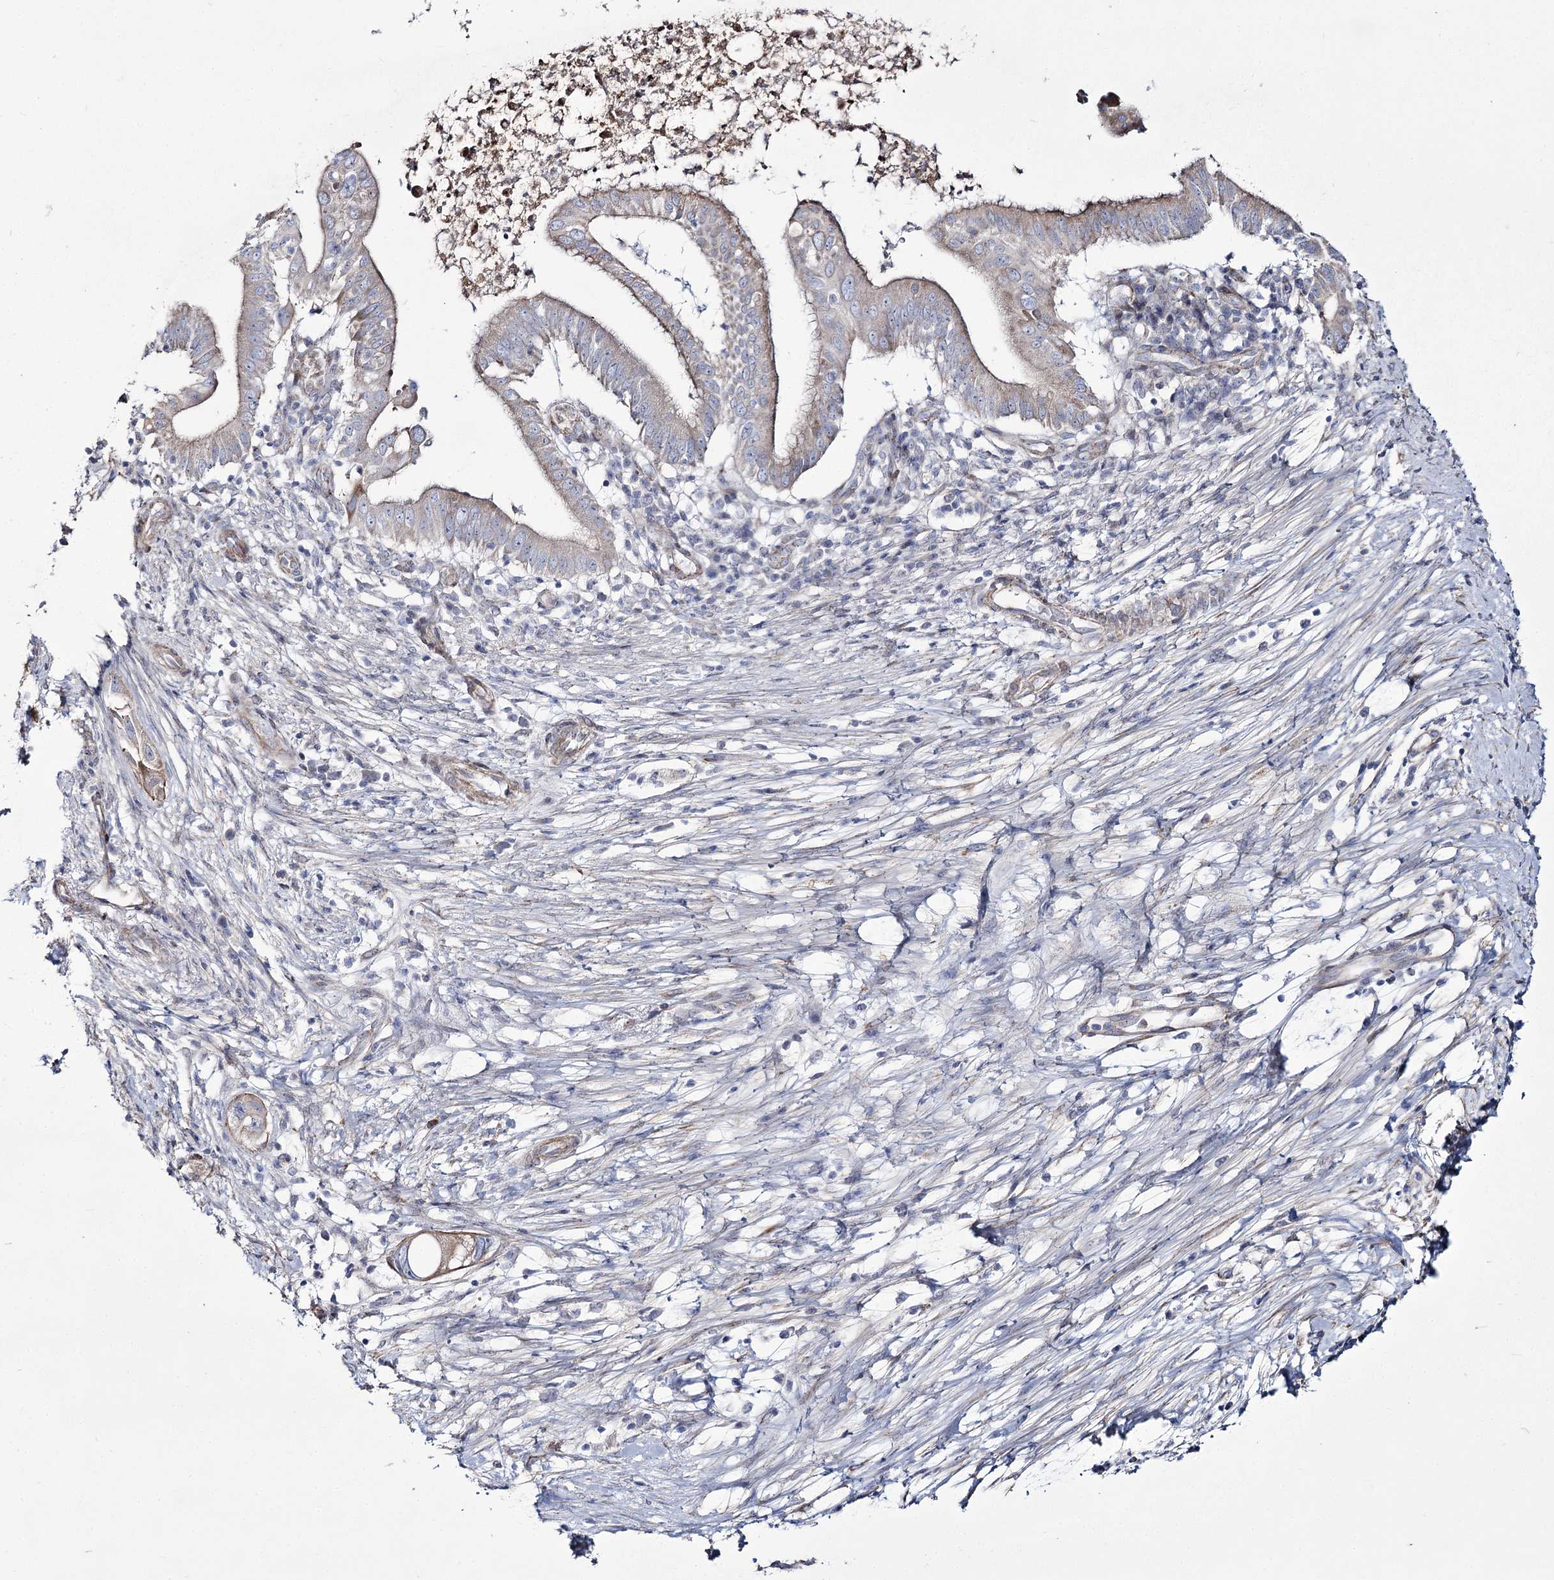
{"staining": {"intensity": "weak", "quantity": "25%-75%", "location": "cytoplasmic/membranous"}, "tissue": "pancreatic cancer", "cell_type": "Tumor cells", "image_type": "cancer", "snomed": [{"axis": "morphology", "description": "Adenocarcinoma, NOS"}, {"axis": "topography", "description": "Pancreas"}], "caption": "Approximately 25%-75% of tumor cells in human pancreatic cancer (adenocarcinoma) exhibit weak cytoplasmic/membranous protein positivity as visualized by brown immunohistochemical staining.", "gene": "ME3", "patient": {"sex": "male", "age": 68}}